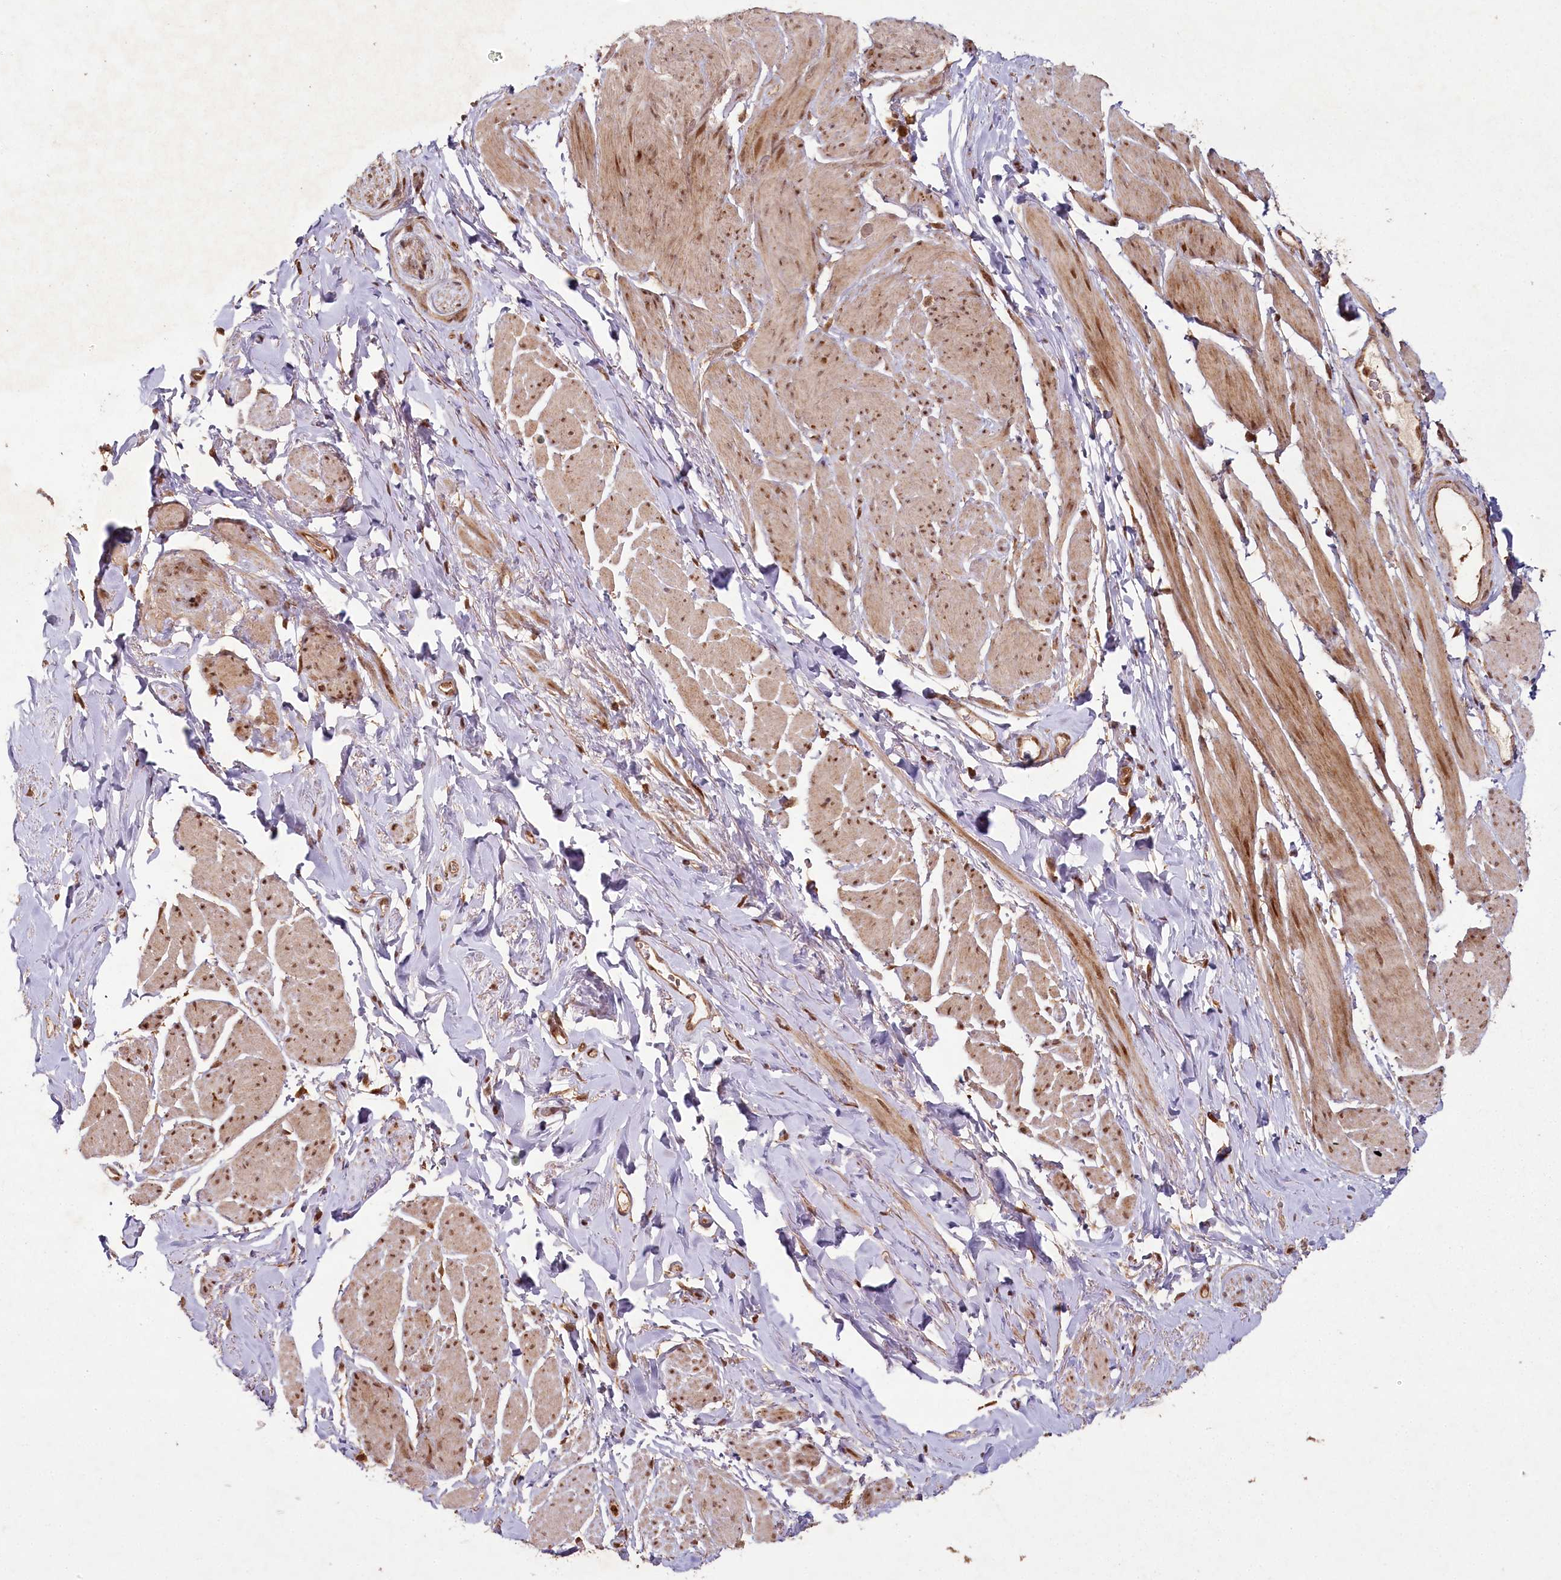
{"staining": {"intensity": "moderate", "quantity": ">75%", "location": "cytoplasmic/membranous,nuclear"}, "tissue": "smooth muscle", "cell_type": "Smooth muscle cells", "image_type": "normal", "snomed": [{"axis": "morphology", "description": "Normal tissue, NOS"}, {"axis": "topography", "description": "Smooth muscle"}, {"axis": "topography", "description": "Peripheral nerve tissue"}], "caption": "This is an image of immunohistochemistry (IHC) staining of normal smooth muscle, which shows moderate expression in the cytoplasmic/membranous,nuclear of smooth muscle cells.", "gene": "MICU1", "patient": {"sex": "male", "age": 69}}